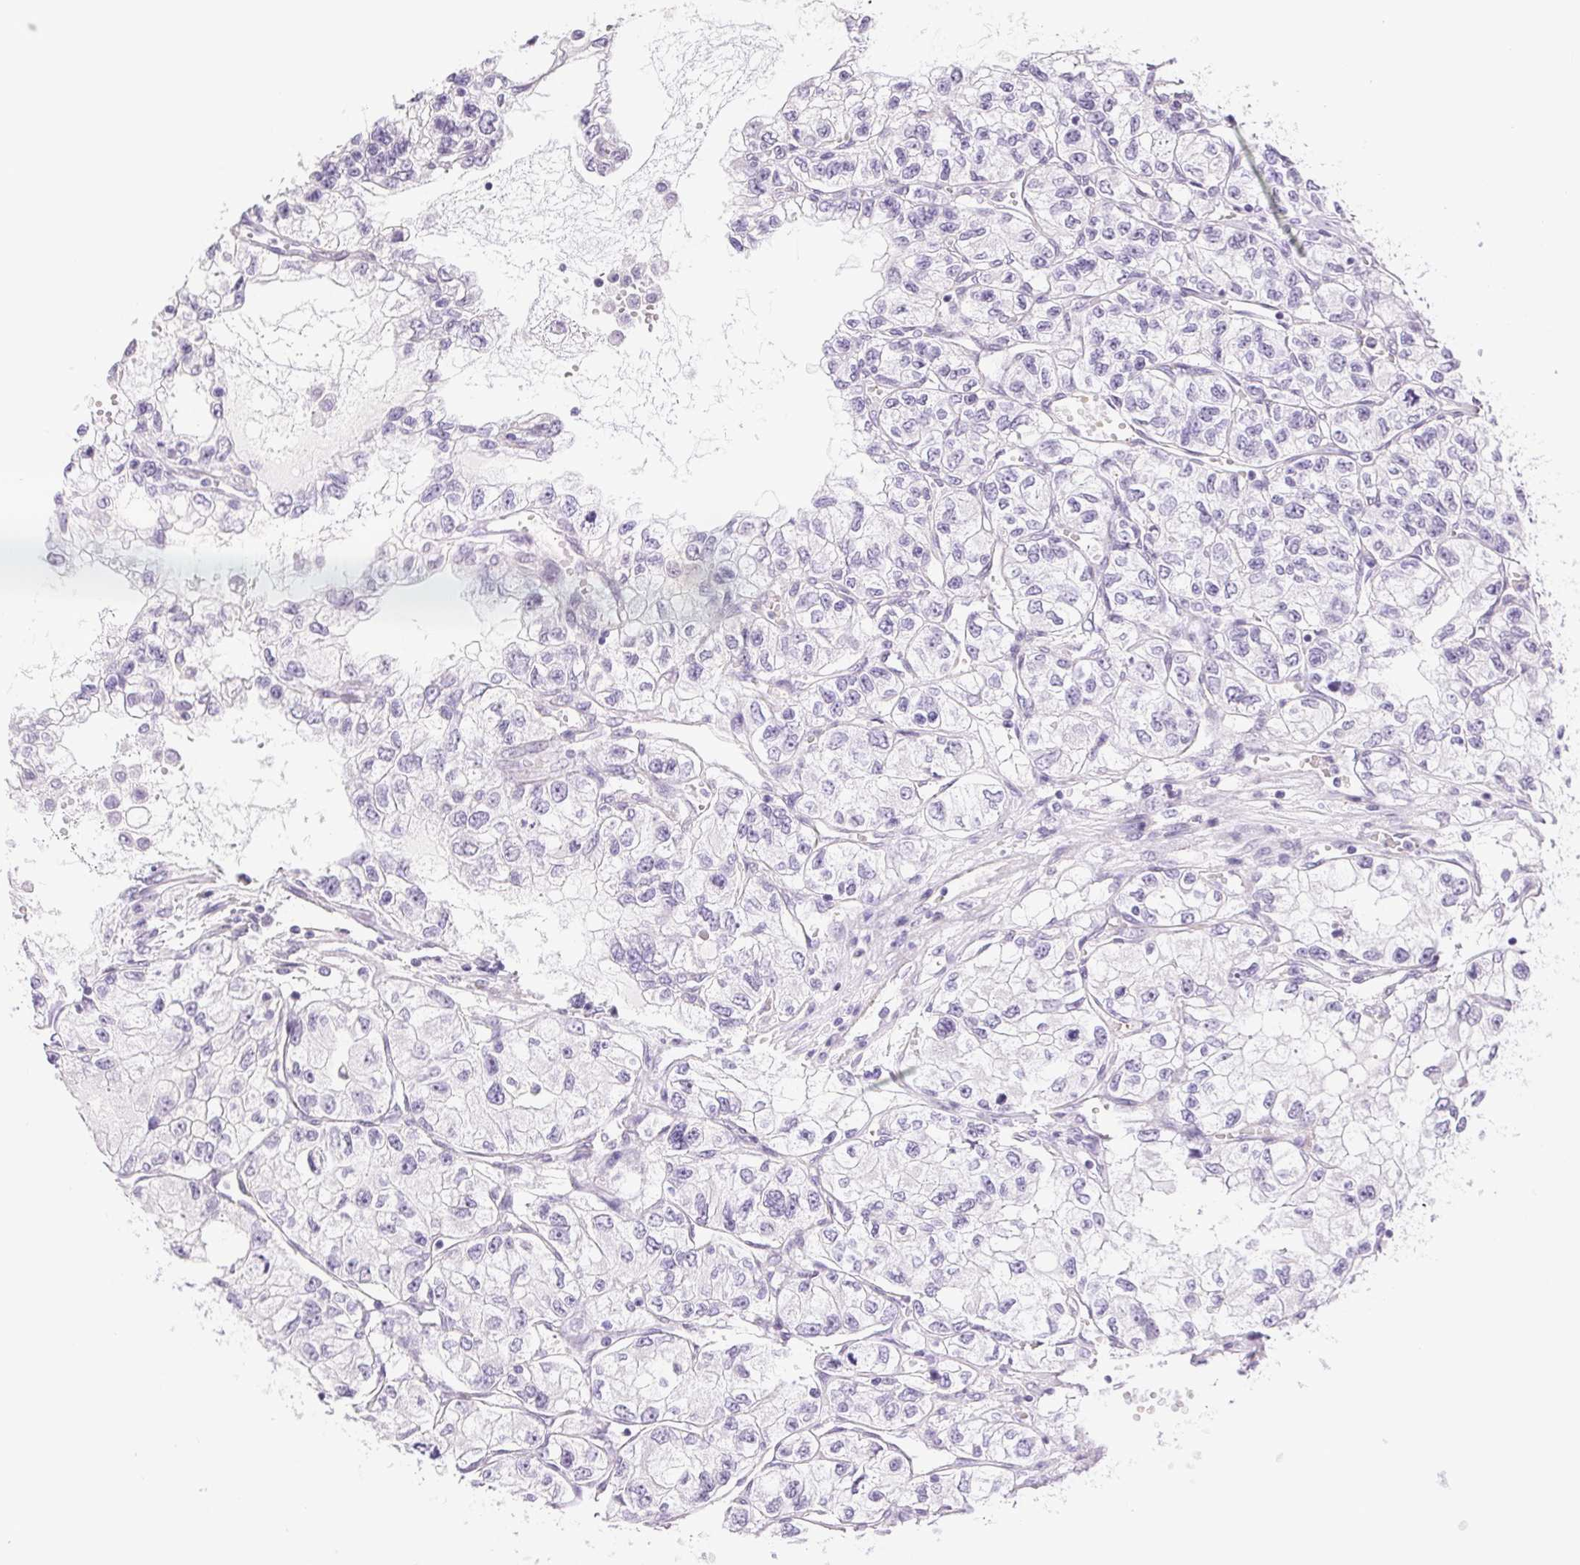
{"staining": {"intensity": "negative", "quantity": "none", "location": "none"}, "tissue": "renal cancer", "cell_type": "Tumor cells", "image_type": "cancer", "snomed": [{"axis": "morphology", "description": "Adenocarcinoma, NOS"}, {"axis": "topography", "description": "Kidney"}], "caption": "Immunohistochemical staining of human renal adenocarcinoma displays no significant positivity in tumor cells.", "gene": "PRL", "patient": {"sex": "female", "age": 59}}